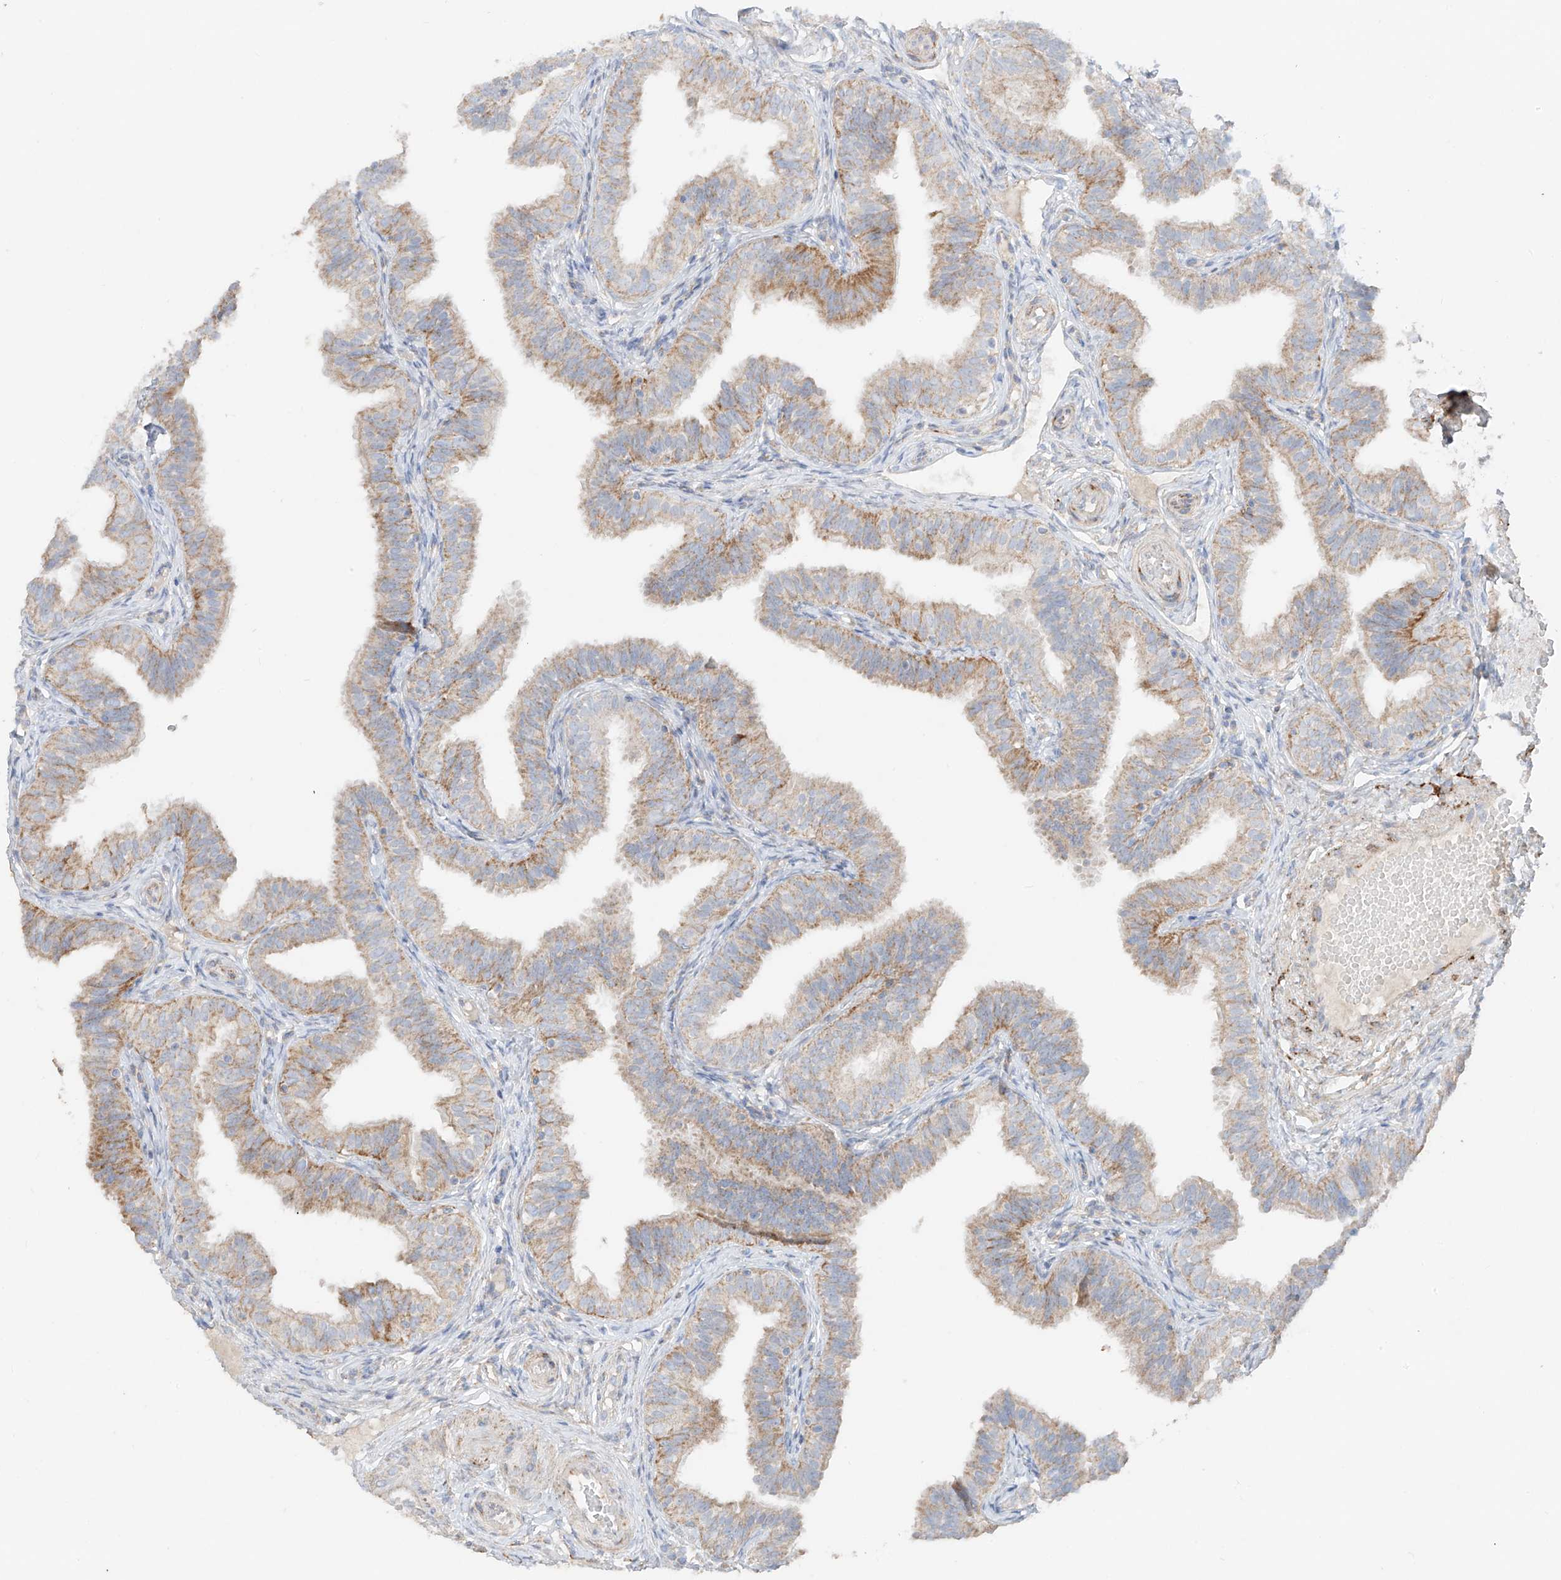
{"staining": {"intensity": "moderate", "quantity": "25%-75%", "location": "cytoplasmic/membranous"}, "tissue": "fallopian tube", "cell_type": "Glandular cells", "image_type": "normal", "snomed": [{"axis": "morphology", "description": "Normal tissue, NOS"}, {"axis": "topography", "description": "Fallopian tube"}], "caption": "High-magnification brightfield microscopy of benign fallopian tube stained with DAB (brown) and counterstained with hematoxylin (blue). glandular cells exhibit moderate cytoplasmic/membranous positivity is seen in approximately25%-75% of cells. The protein is stained brown, and the nuclei are stained in blue (DAB (3,3'-diaminobenzidine) IHC with brightfield microscopy, high magnification).", "gene": "COLGALT2", "patient": {"sex": "female", "age": 35}}